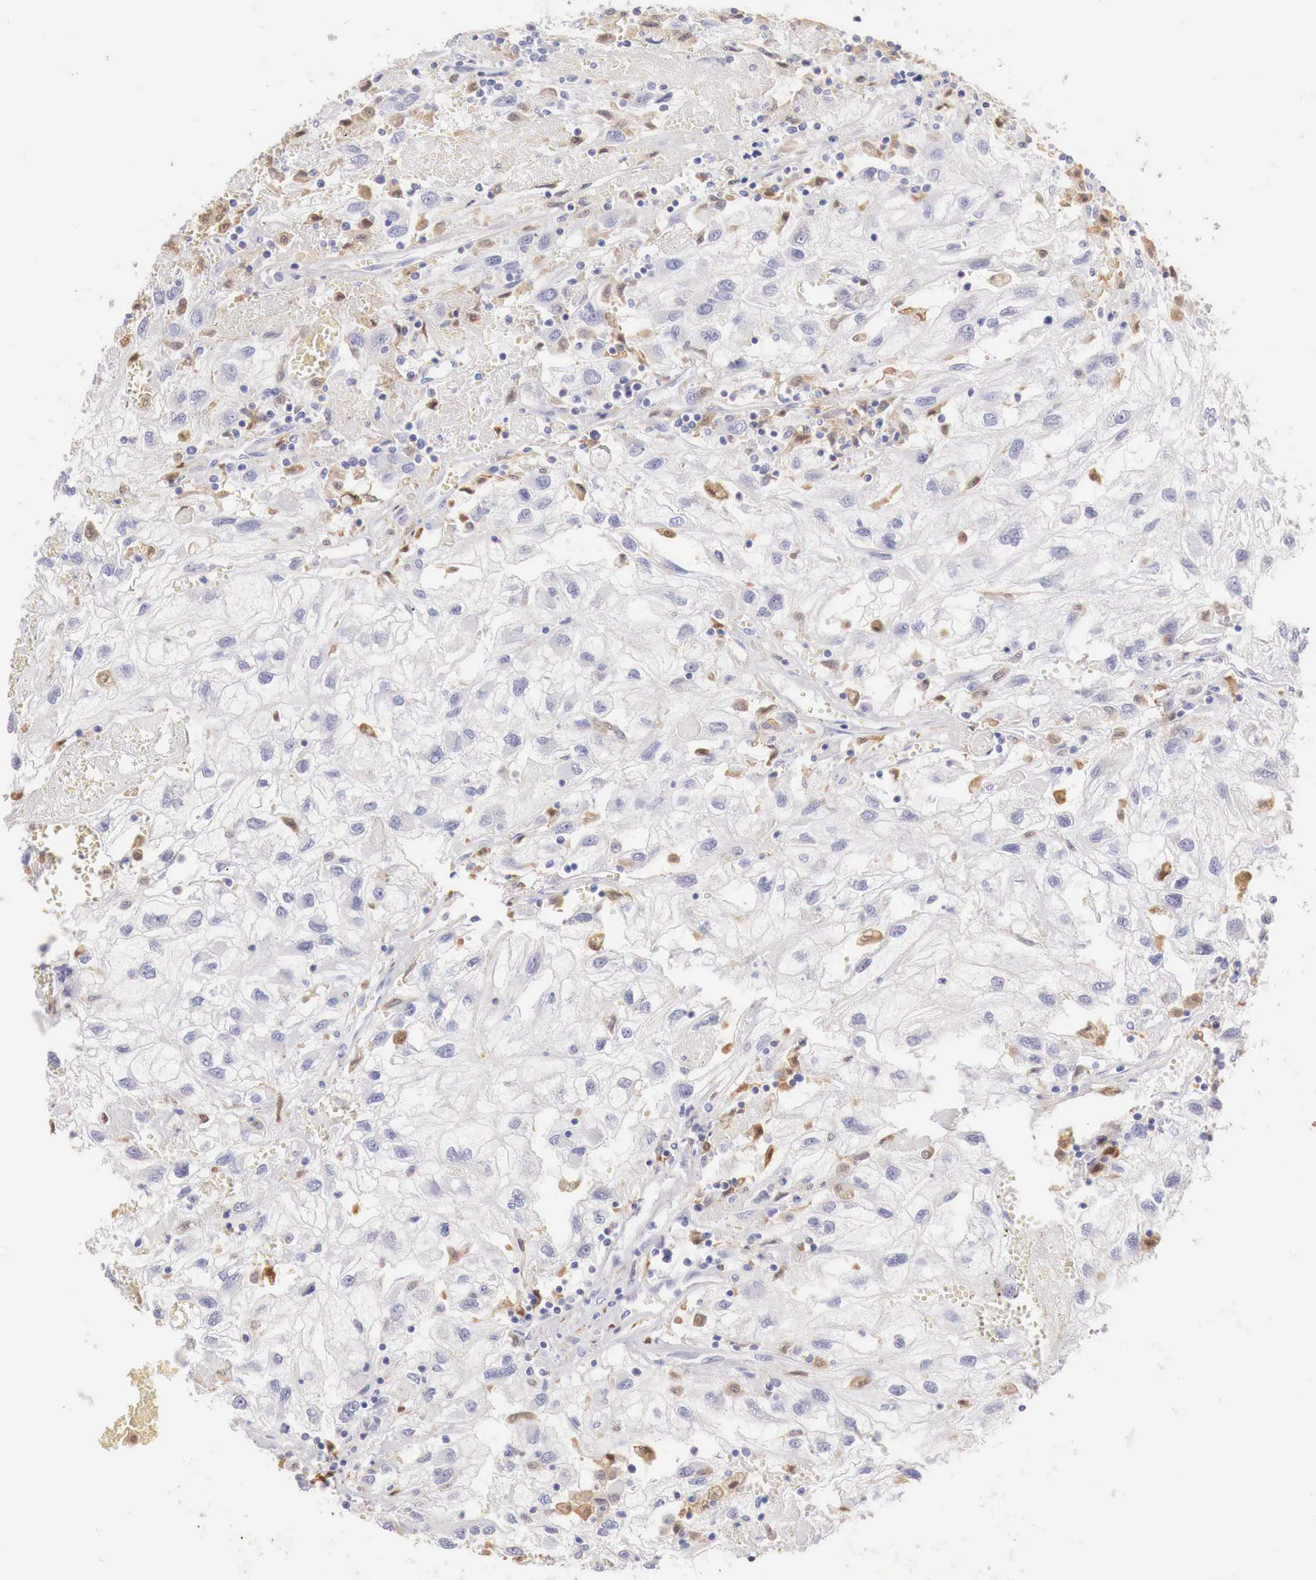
{"staining": {"intensity": "negative", "quantity": "none", "location": "none"}, "tissue": "renal cancer", "cell_type": "Tumor cells", "image_type": "cancer", "snomed": [{"axis": "morphology", "description": "Normal tissue, NOS"}, {"axis": "morphology", "description": "Adenocarcinoma, NOS"}, {"axis": "topography", "description": "Kidney"}], "caption": "Adenocarcinoma (renal) was stained to show a protein in brown. There is no significant expression in tumor cells.", "gene": "RENBP", "patient": {"sex": "male", "age": 71}}